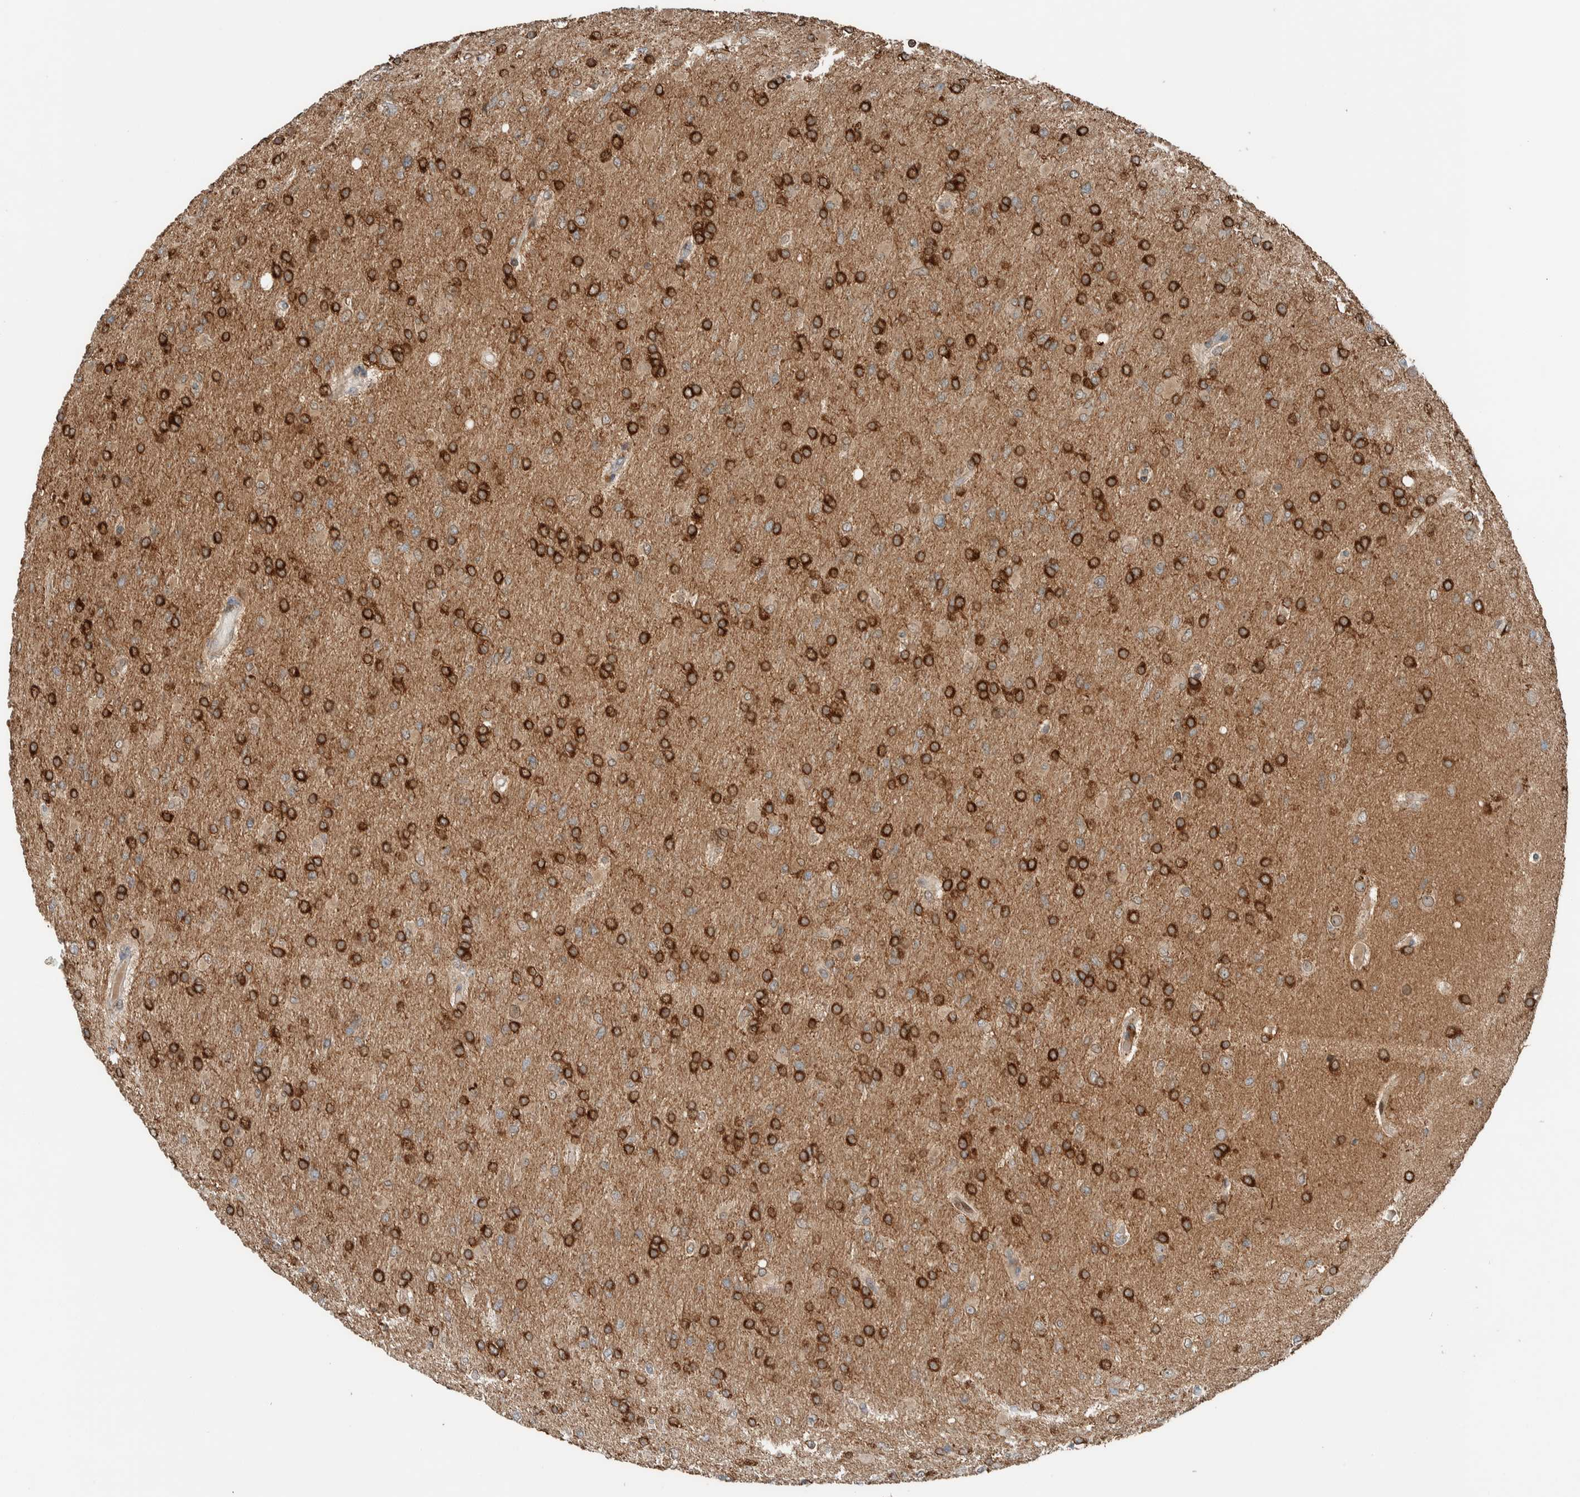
{"staining": {"intensity": "strong", "quantity": "25%-75%", "location": "cytoplasmic/membranous"}, "tissue": "glioma", "cell_type": "Tumor cells", "image_type": "cancer", "snomed": [{"axis": "morphology", "description": "Glioma, malignant, High grade"}, {"axis": "topography", "description": "Cerebral cortex"}], "caption": "An IHC image of neoplastic tissue is shown. Protein staining in brown highlights strong cytoplasmic/membranous positivity in glioma within tumor cells.", "gene": "NBR1", "patient": {"sex": "female", "age": 36}}